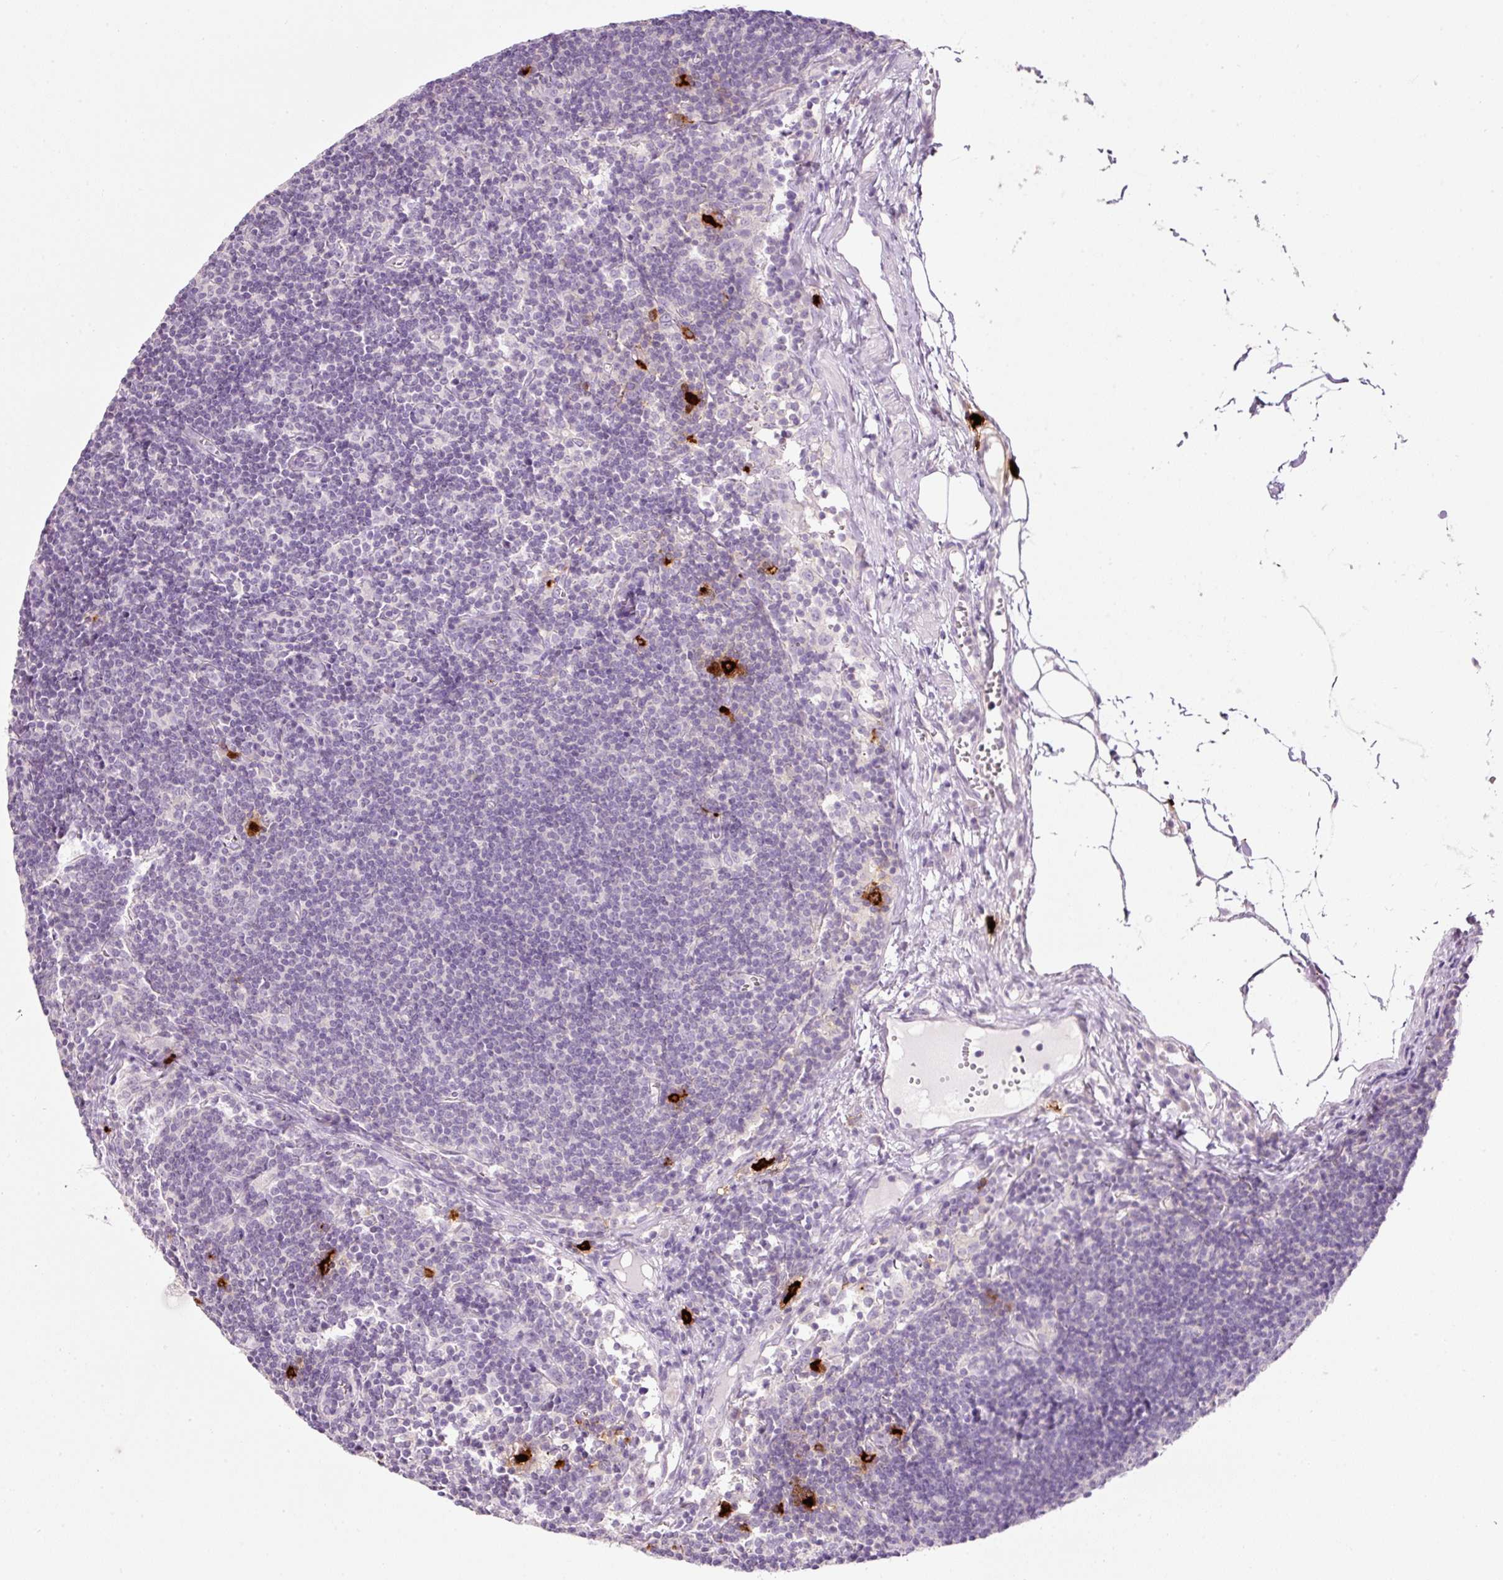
{"staining": {"intensity": "negative", "quantity": "none", "location": "none"}, "tissue": "lymph node", "cell_type": "Germinal center cells", "image_type": "normal", "snomed": [{"axis": "morphology", "description": "Normal tissue, NOS"}, {"axis": "topography", "description": "Lymph node"}], "caption": "Immunohistochemical staining of normal lymph node exhibits no significant expression in germinal center cells.", "gene": "CMA1", "patient": {"sex": "female", "age": 29}}